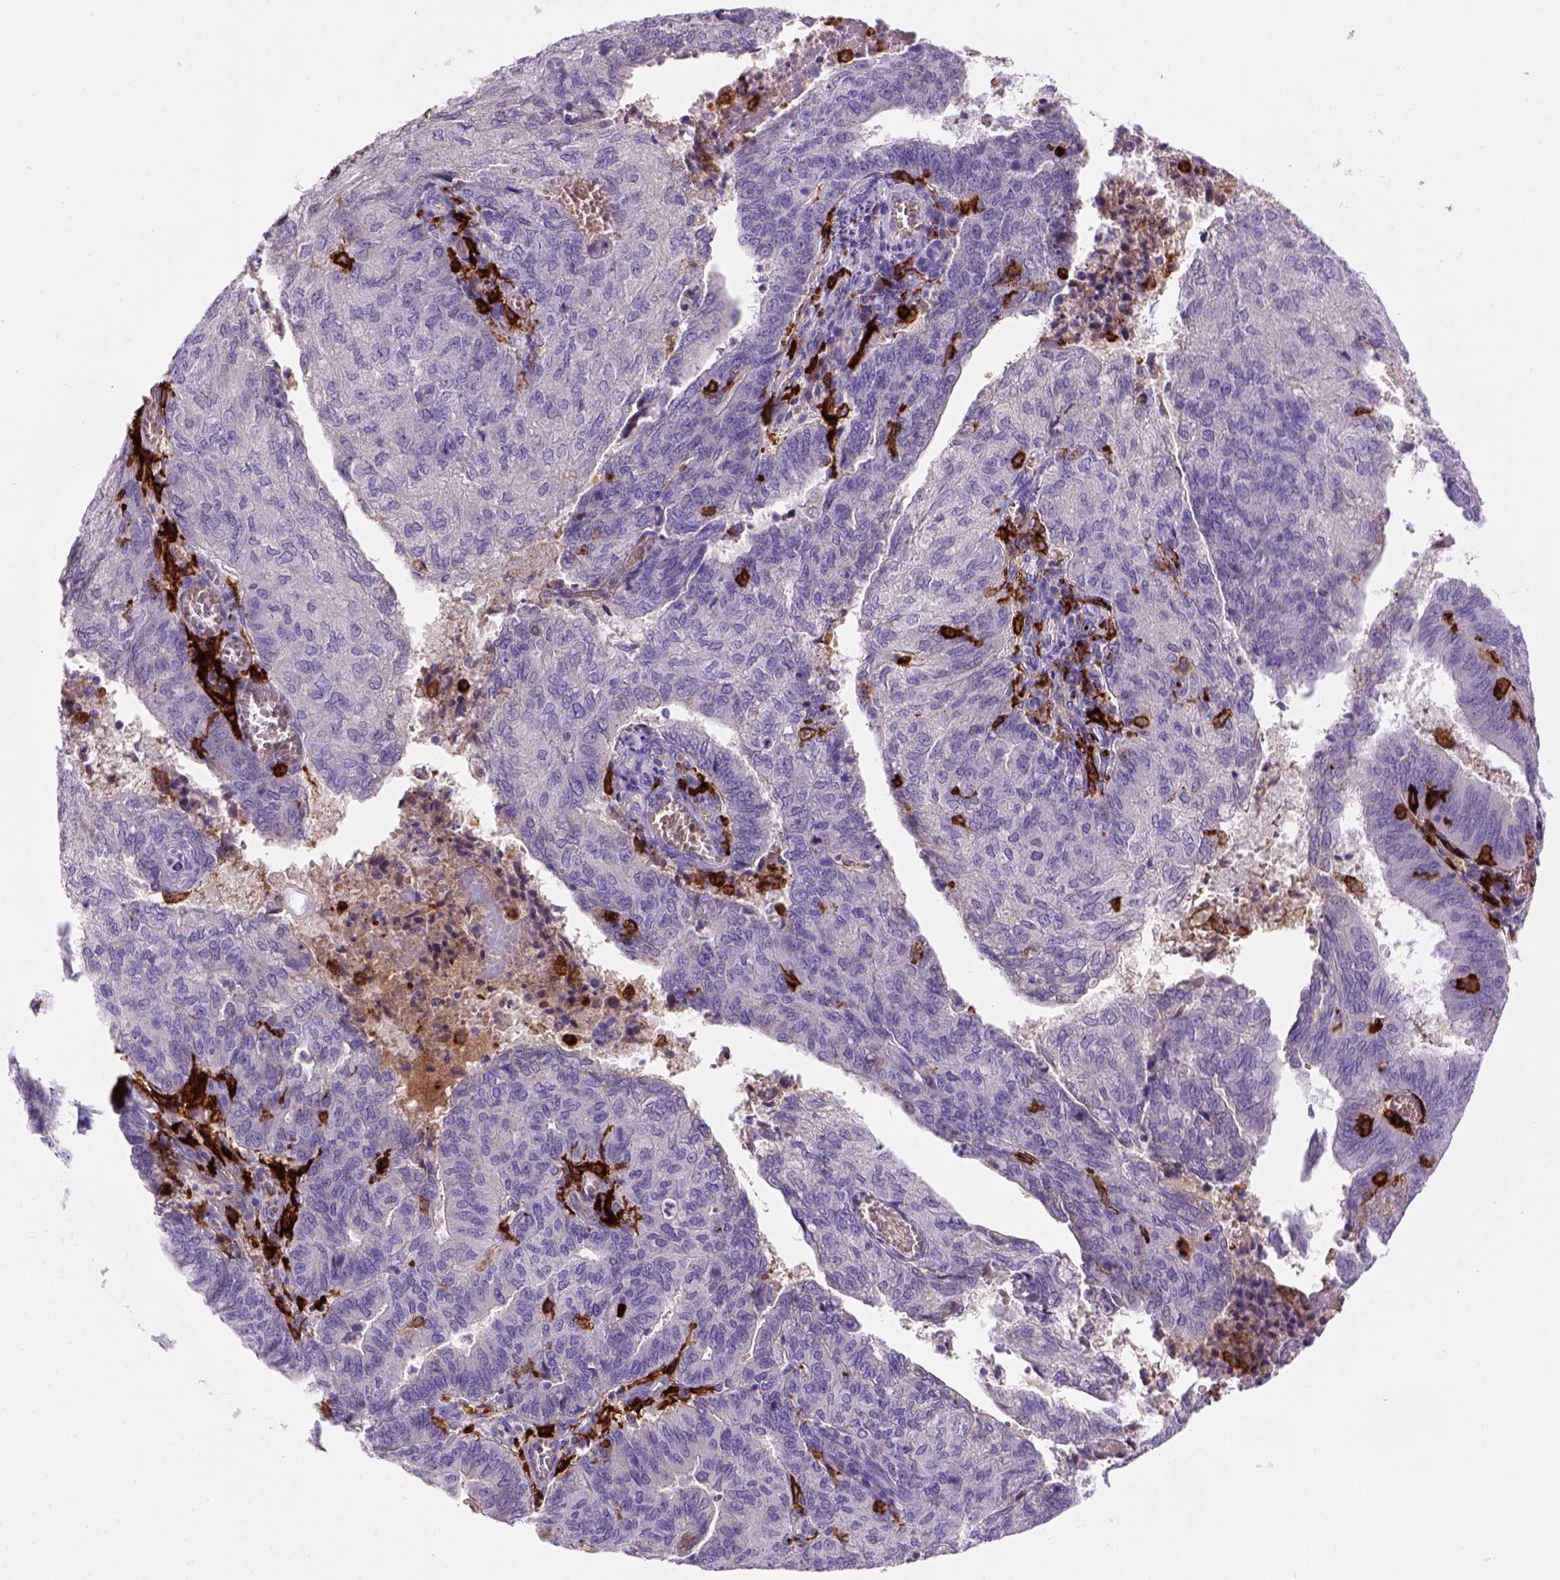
{"staining": {"intensity": "negative", "quantity": "none", "location": "none"}, "tissue": "endometrial cancer", "cell_type": "Tumor cells", "image_type": "cancer", "snomed": [{"axis": "morphology", "description": "Adenocarcinoma, NOS"}, {"axis": "topography", "description": "Endometrium"}], "caption": "There is no significant positivity in tumor cells of endometrial cancer.", "gene": "CD14", "patient": {"sex": "female", "age": 82}}